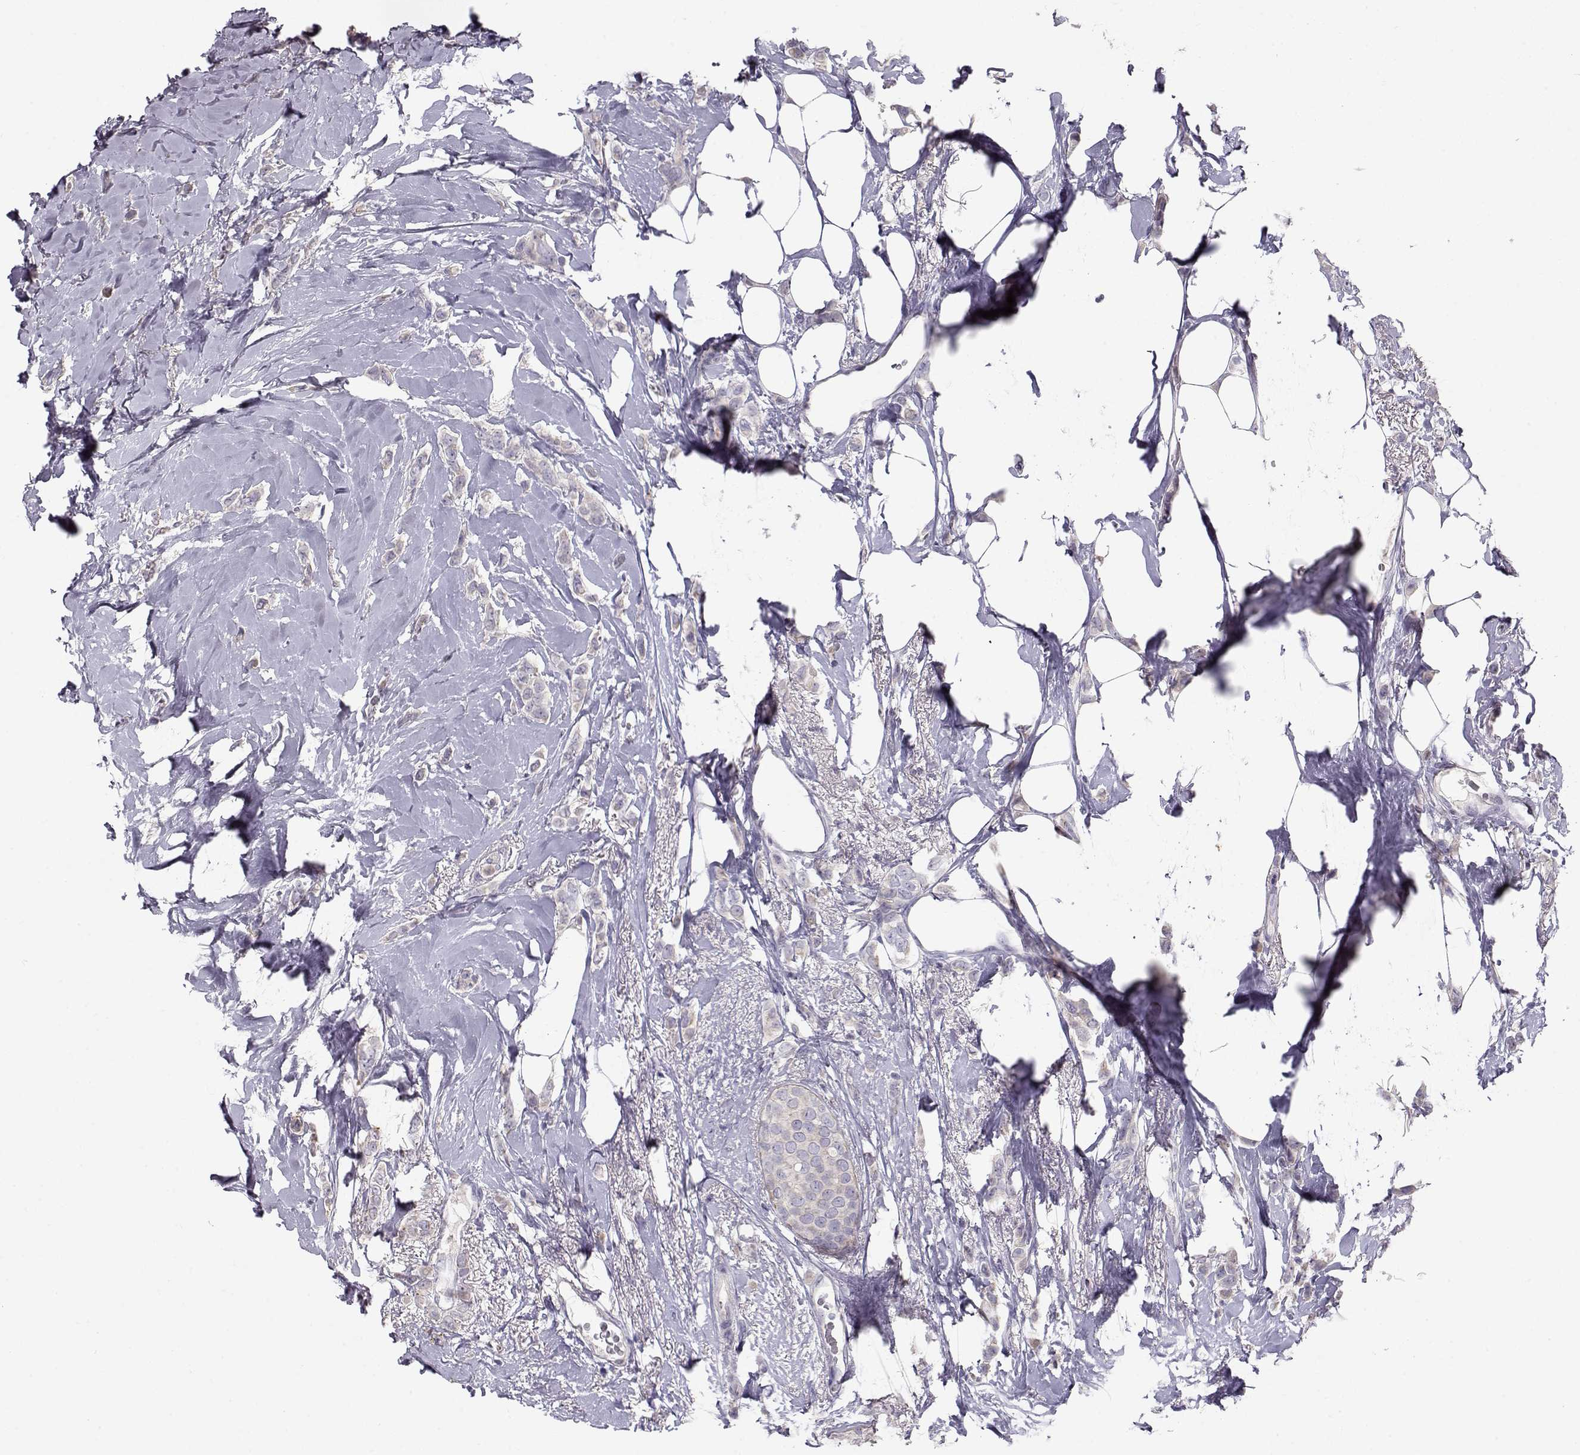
{"staining": {"intensity": "negative", "quantity": "none", "location": "none"}, "tissue": "breast cancer", "cell_type": "Tumor cells", "image_type": "cancer", "snomed": [{"axis": "morphology", "description": "Lobular carcinoma"}, {"axis": "topography", "description": "Breast"}], "caption": "DAB (3,3'-diaminobenzidine) immunohistochemical staining of human breast lobular carcinoma shows no significant staining in tumor cells. (Brightfield microscopy of DAB immunohistochemistry at high magnification).", "gene": "GRK1", "patient": {"sex": "female", "age": 66}}